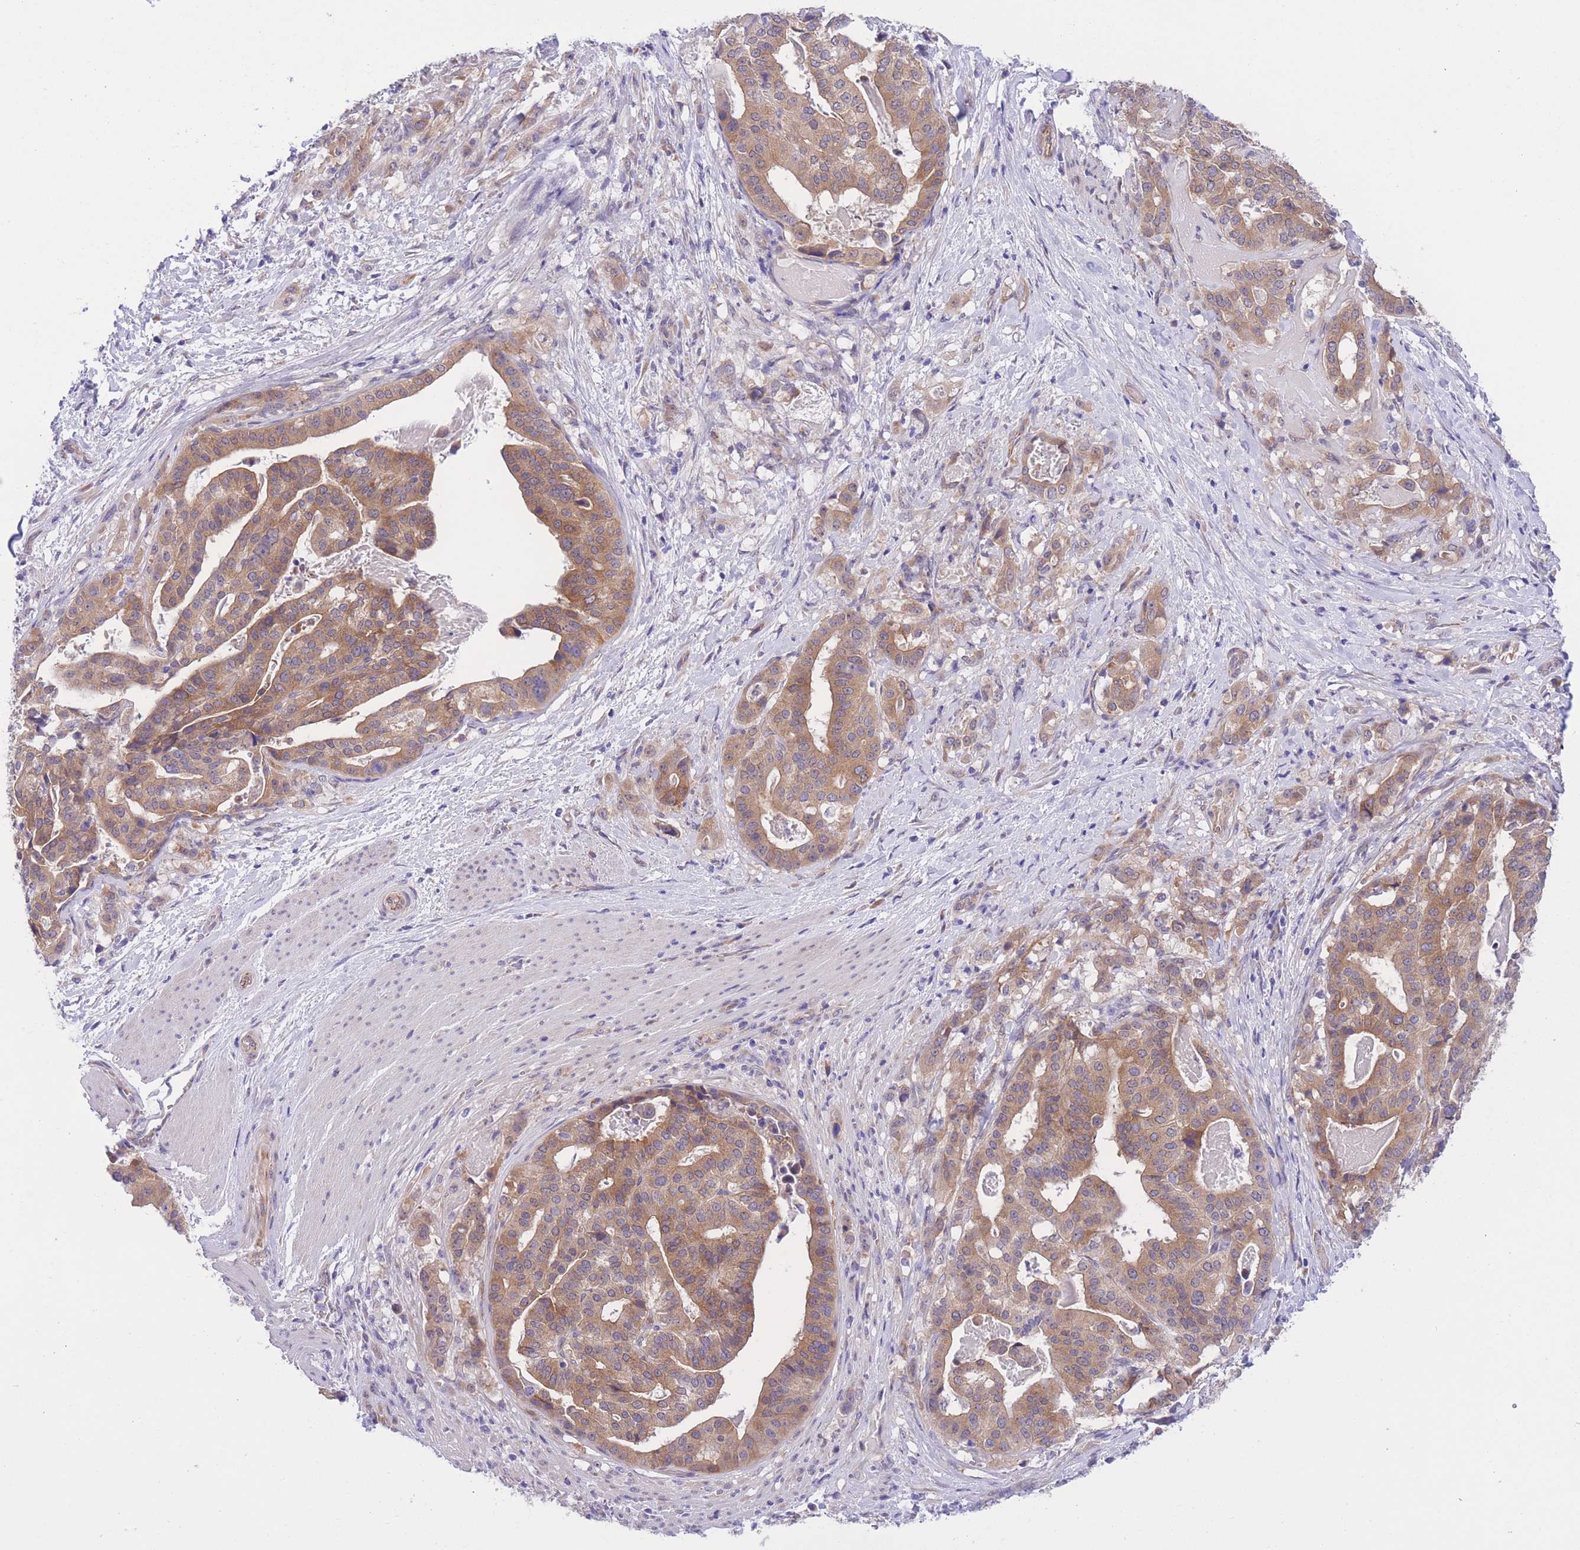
{"staining": {"intensity": "moderate", "quantity": ">75%", "location": "cytoplasmic/membranous"}, "tissue": "stomach cancer", "cell_type": "Tumor cells", "image_type": "cancer", "snomed": [{"axis": "morphology", "description": "Adenocarcinoma, NOS"}, {"axis": "topography", "description": "Stomach"}], "caption": "Tumor cells show medium levels of moderate cytoplasmic/membranous positivity in about >75% of cells in stomach cancer (adenocarcinoma).", "gene": "WWOX", "patient": {"sex": "male", "age": 48}}